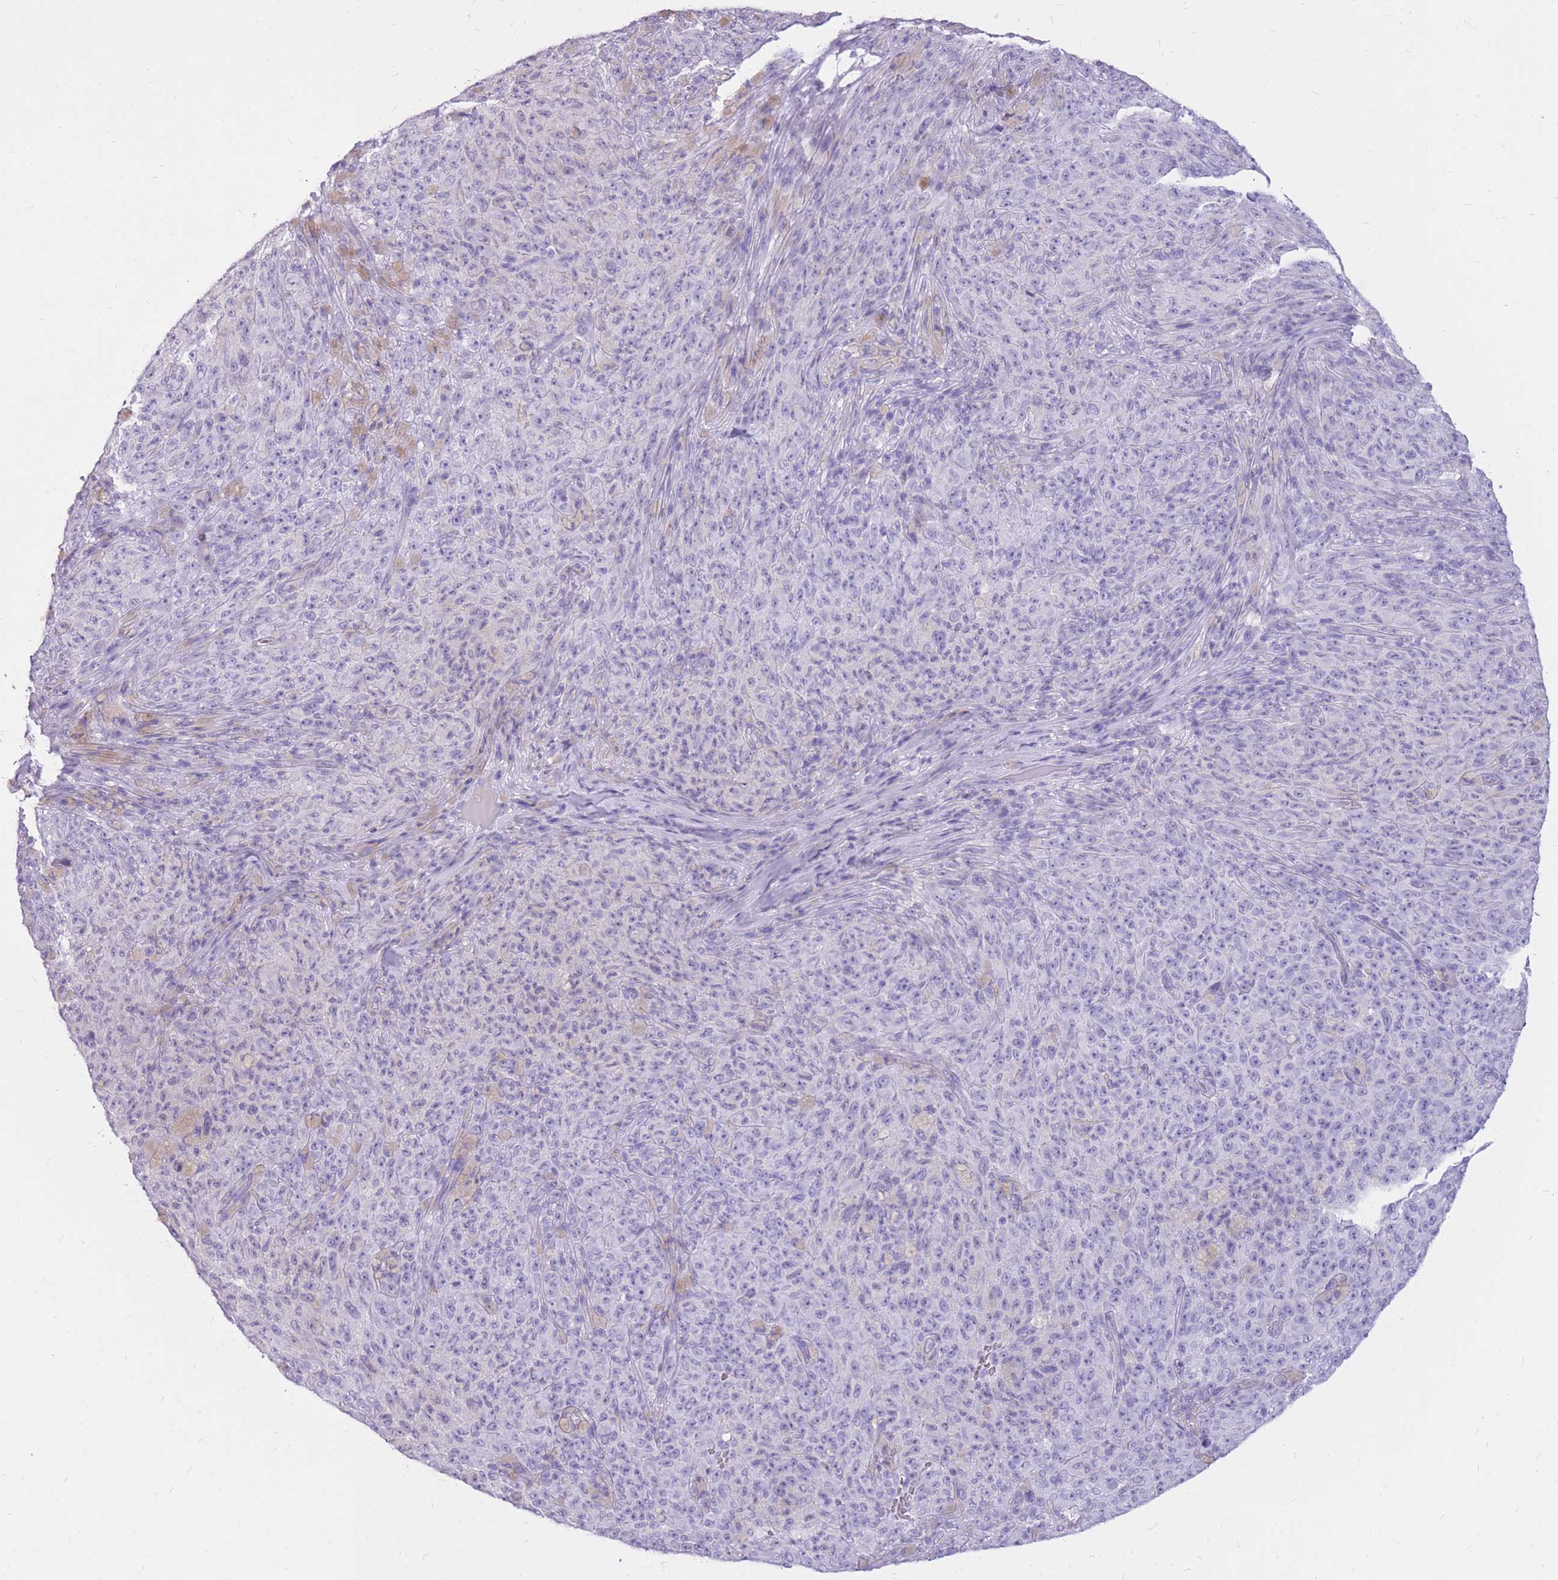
{"staining": {"intensity": "negative", "quantity": "none", "location": "none"}, "tissue": "melanoma", "cell_type": "Tumor cells", "image_type": "cancer", "snomed": [{"axis": "morphology", "description": "Malignant melanoma, NOS"}, {"axis": "topography", "description": "Skin"}], "caption": "Immunohistochemistry (IHC) micrograph of human malignant melanoma stained for a protein (brown), which demonstrates no staining in tumor cells. (Immunohistochemistry (IHC), brightfield microscopy, high magnification).", "gene": "CYP21A2", "patient": {"sex": "female", "age": 82}}